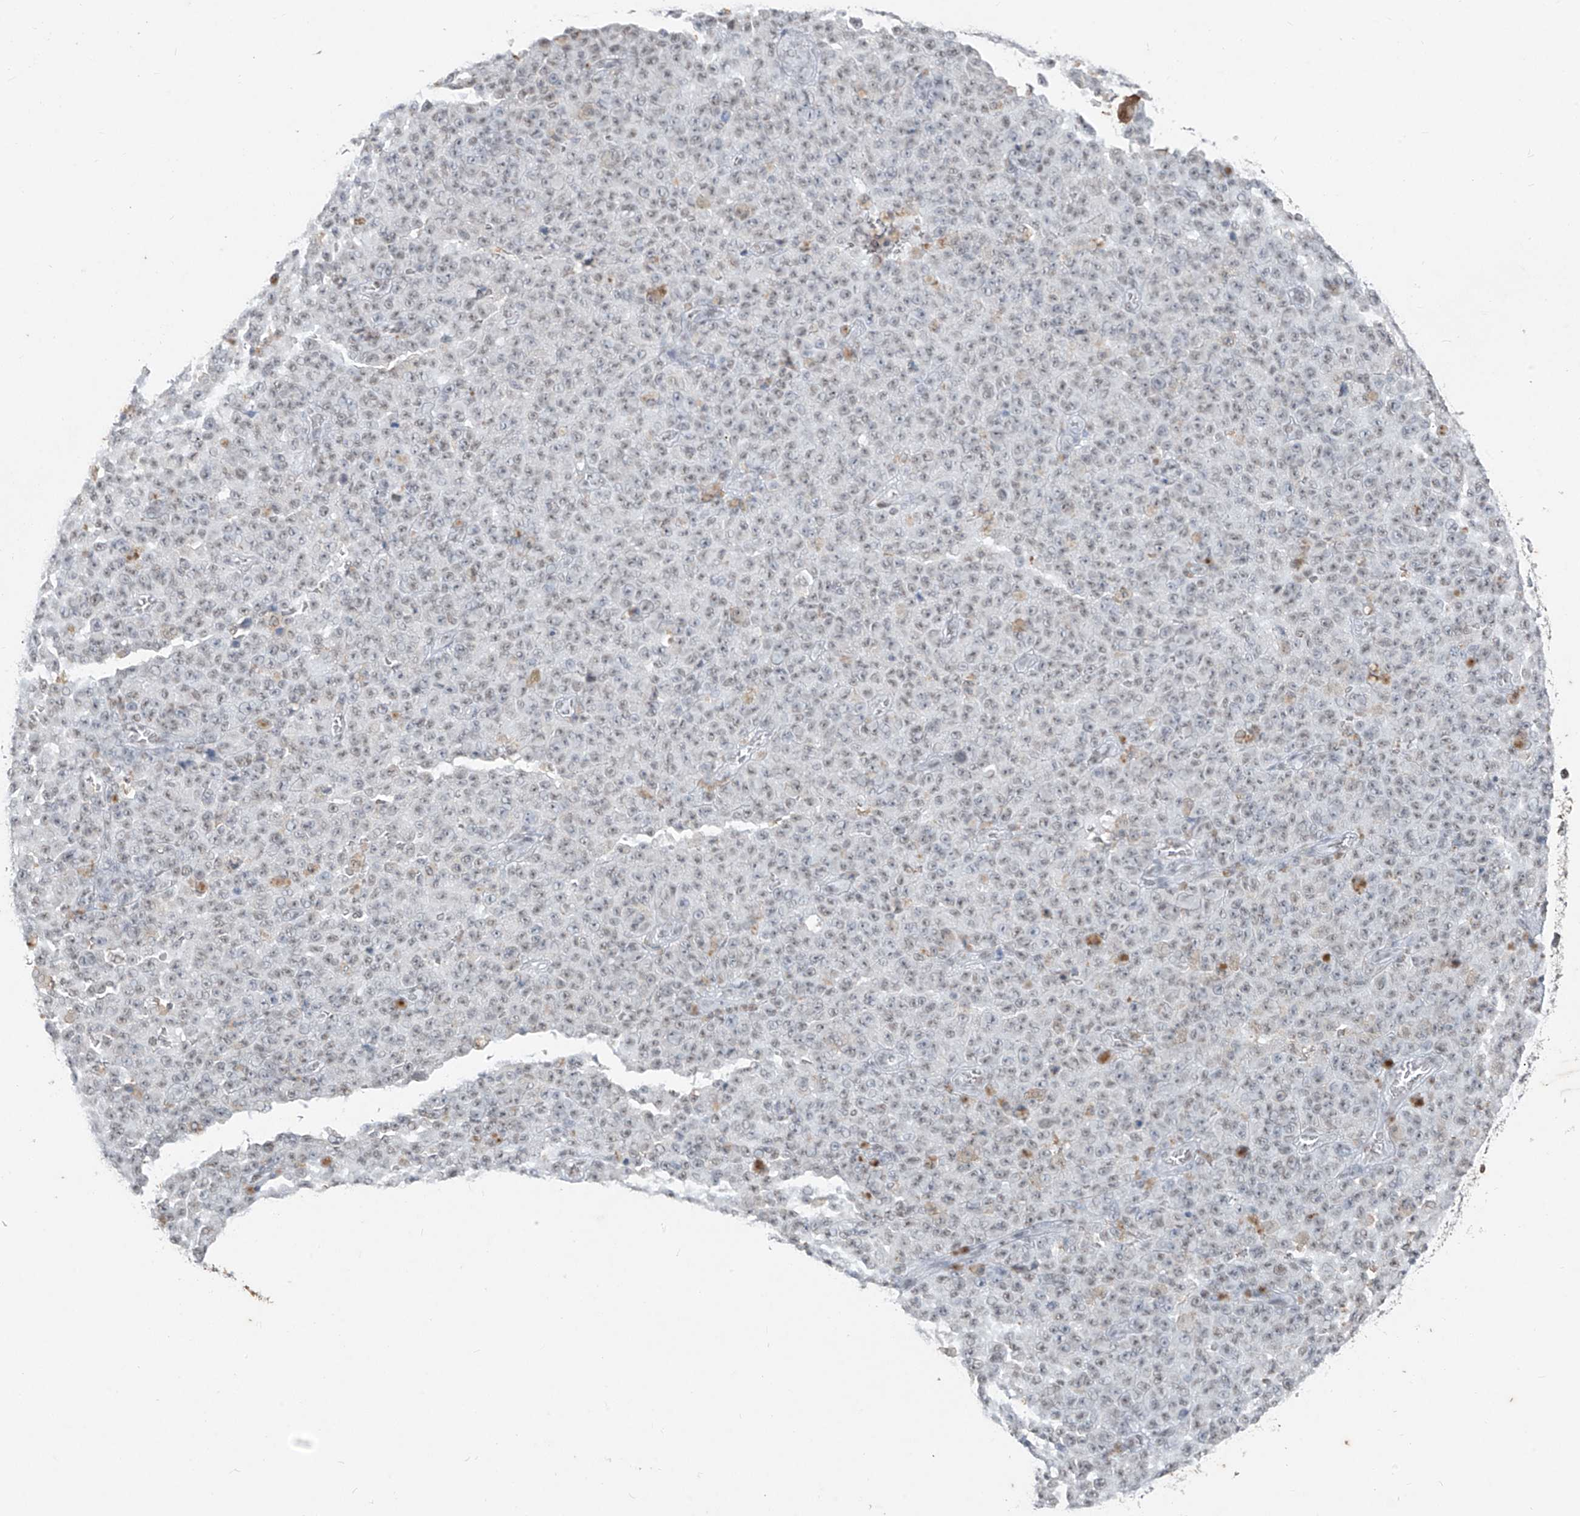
{"staining": {"intensity": "negative", "quantity": "none", "location": "none"}, "tissue": "melanoma", "cell_type": "Tumor cells", "image_type": "cancer", "snomed": [{"axis": "morphology", "description": "Malignant melanoma, NOS"}, {"axis": "topography", "description": "Skin"}], "caption": "The immunohistochemistry histopathology image has no significant positivity in tumor cells of malignant melanoma tissue.", "gene": "TFEC", "patient": {"sex": "female", "age": 82}}